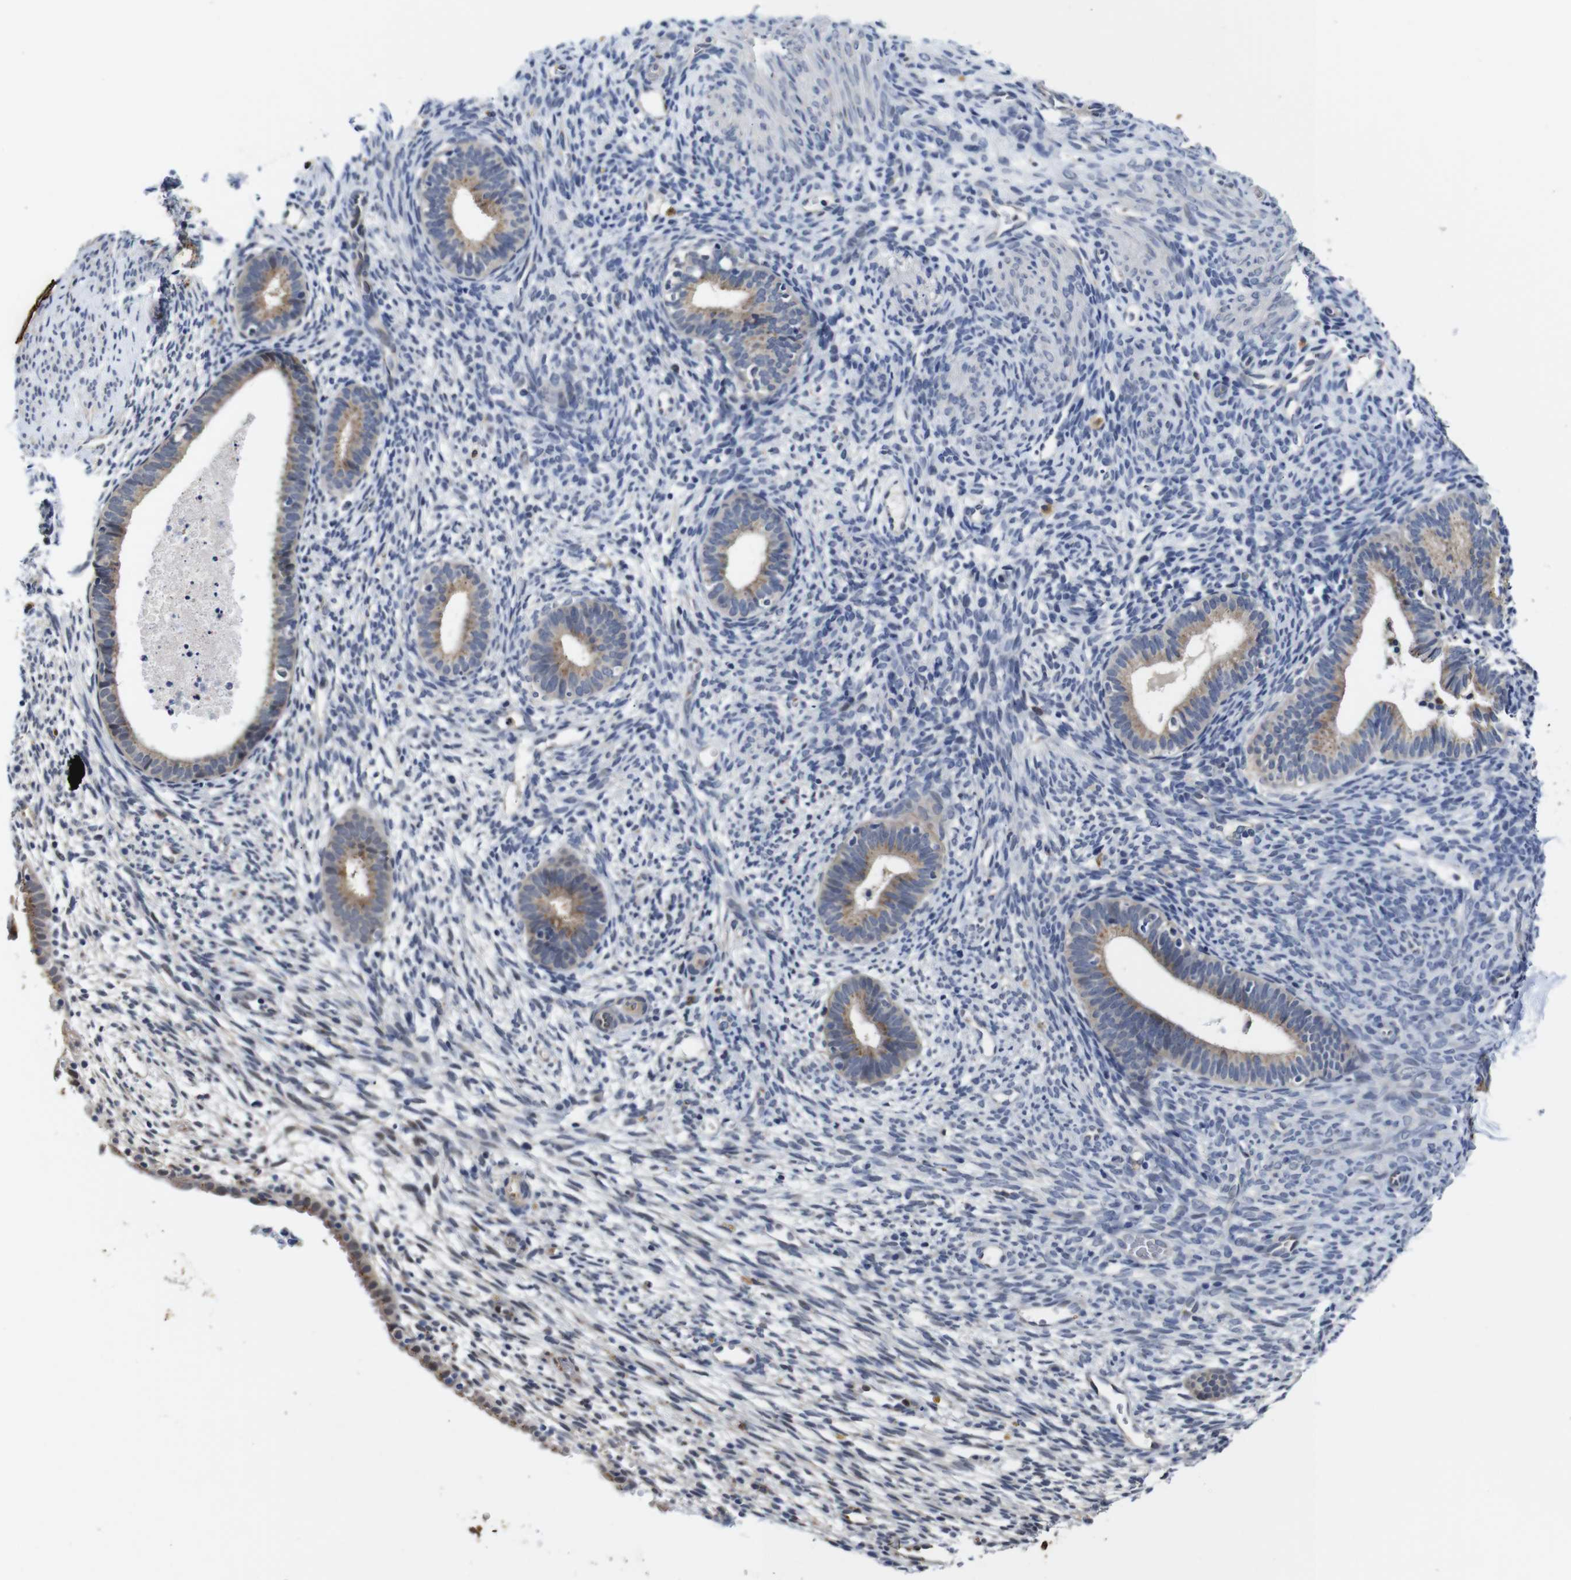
{"staining": {"intensity": "negative", "quantity": "none", "location": "none"}, "tissue": "endometrium", "cell_type": "Cells in endometrial stroma", "image_type": "normal", "snomed": [{"axis": "morphology", "description": "Normal tissue, NOS"}, {"axis": "morphology", "description": "Adenocarcinoma, NOS"}, {"axis": "topography", "description": "Endometrium"}, {"axis": "topography", "description": "Ovary"}], "caption": "Immunohistochemistry photomicrograph of unremarkable endometrium: endometrium stained with DAB displays no significant protein positivity in cells in endometrial stroma. (Immunohistochemistry (ihc), brightfield microscopy, high magnification).", "gene": "FURIN", "patient": {"sex": "female", "age": 68}}